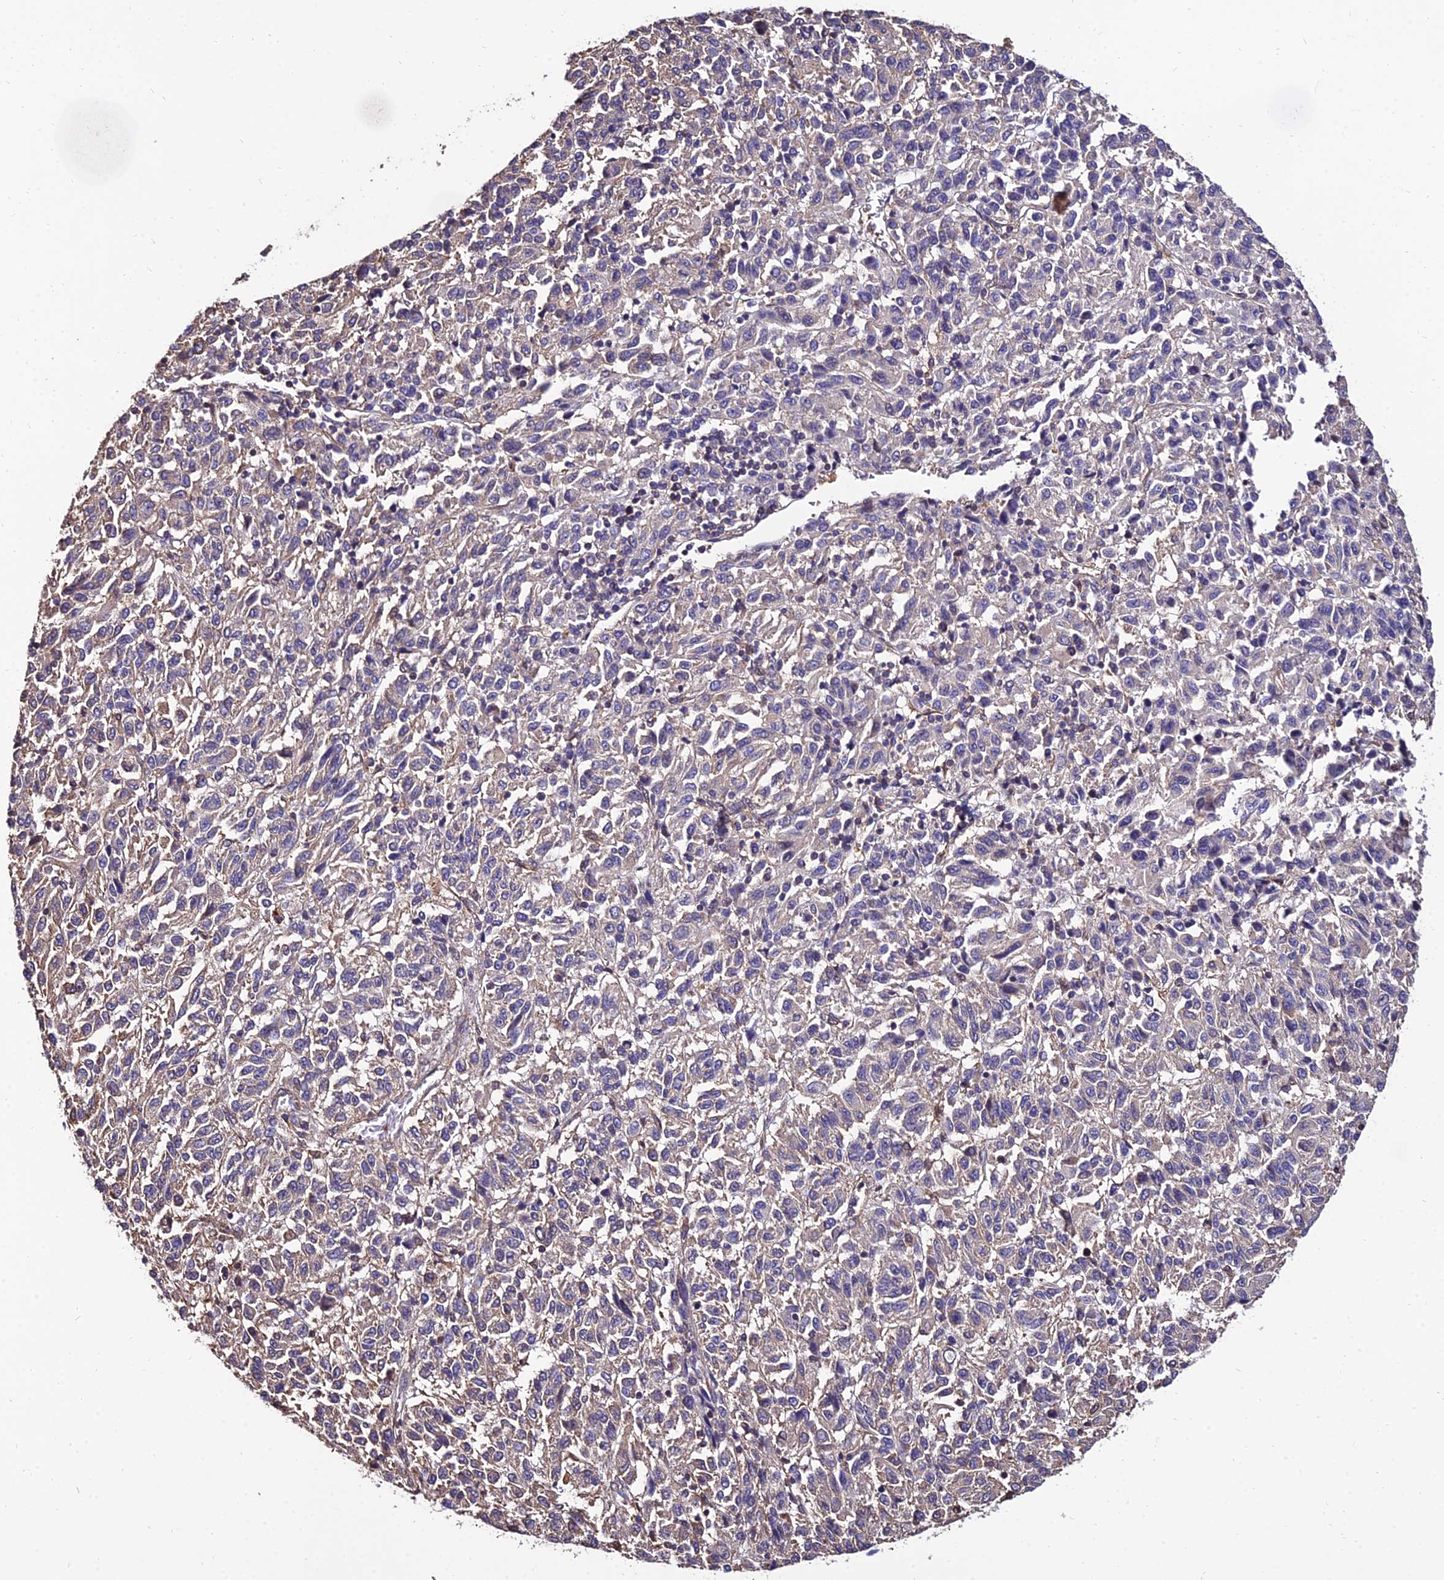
{"staining": {"intensity": "negative", "quantity": "none", "location": "none"}, "tissue": "melanoma", "cell_type": "Tumor cells", "image_type": "cancer", "snomed": [{"axis": "morphology", "description": "Malignant melanoma, Metastatic site"}, {"axis": "topography", "description": "Lung"}], "caption": "Immunohistochemistry image of neoplastic tissue: human melanoma stained with DAB shows no significant protein expression in tumor cells.", "gene": "CALM2", "patient": {"sex": "male", "age": 64}}